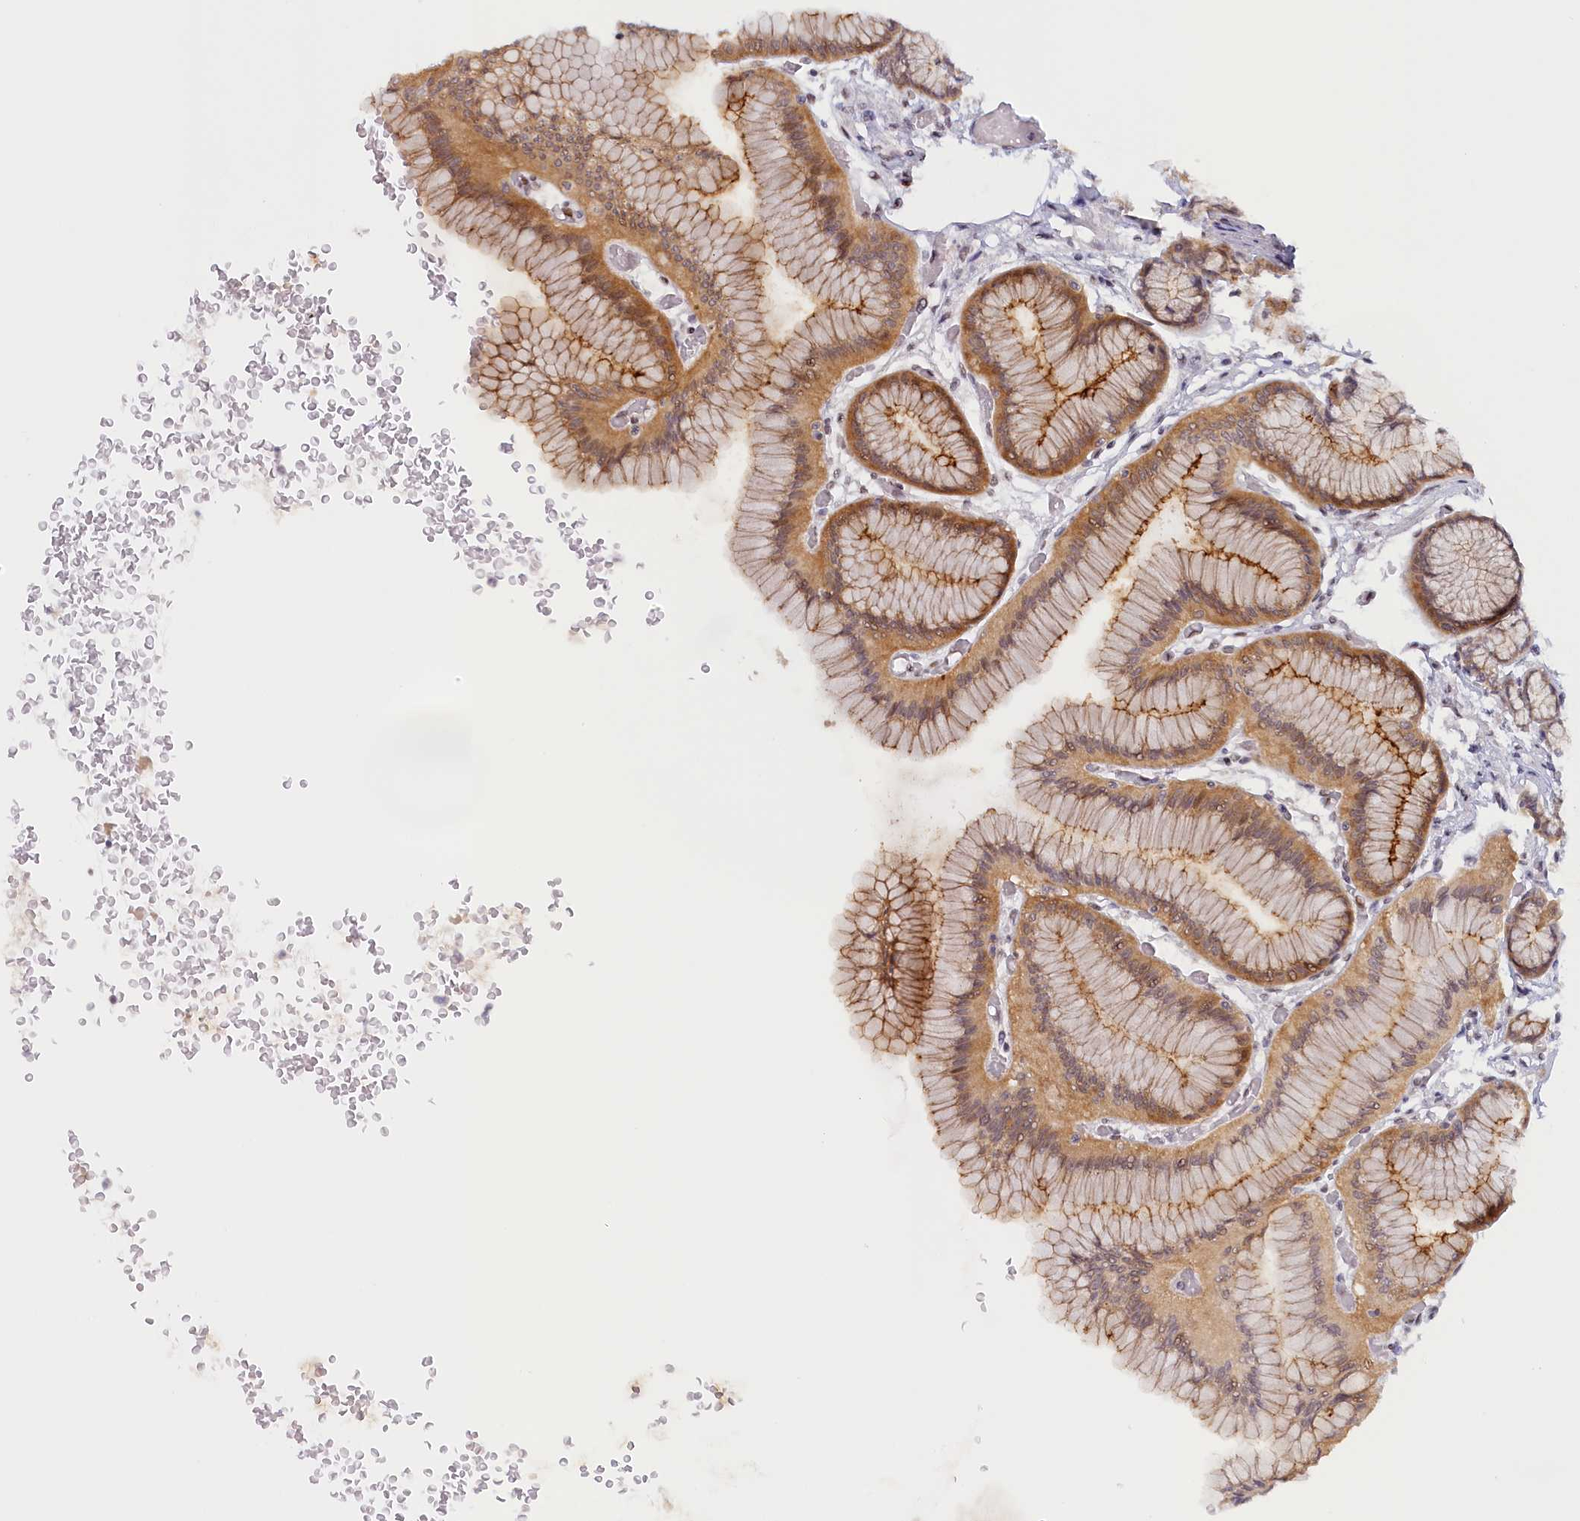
{"staining": {"intensity": "moderate", "quantity": "25%-75%", "location": "cytoplasmic/membranous,nuclear"}, "tissue": "stomach", "cell_type": "Glandular cells", "image_type": "normal", "snomed": [{"axis": "morphology", "description": "Normal tissue, NOS"}, {"axis": "morphology", "description": "Adenocarcinoma, NOS"}, {"axis": "morphology", "description": "Adenocarcinoma, High grade"}, {"axis": "topography", "description": "Stomach, upper"}, {"axis": "topography", "description": "Stomach"}], "caption": "The histopathology image demonstrates immunohistochemical staining of unremarkable stomach. There is moderate cytoplasmic/membranous,nuclear positivity is appreciated in approximately 25%-75% of glandular cells.", "gene": "SEC31B", "patient": {"sex": "female", "age": 65}}